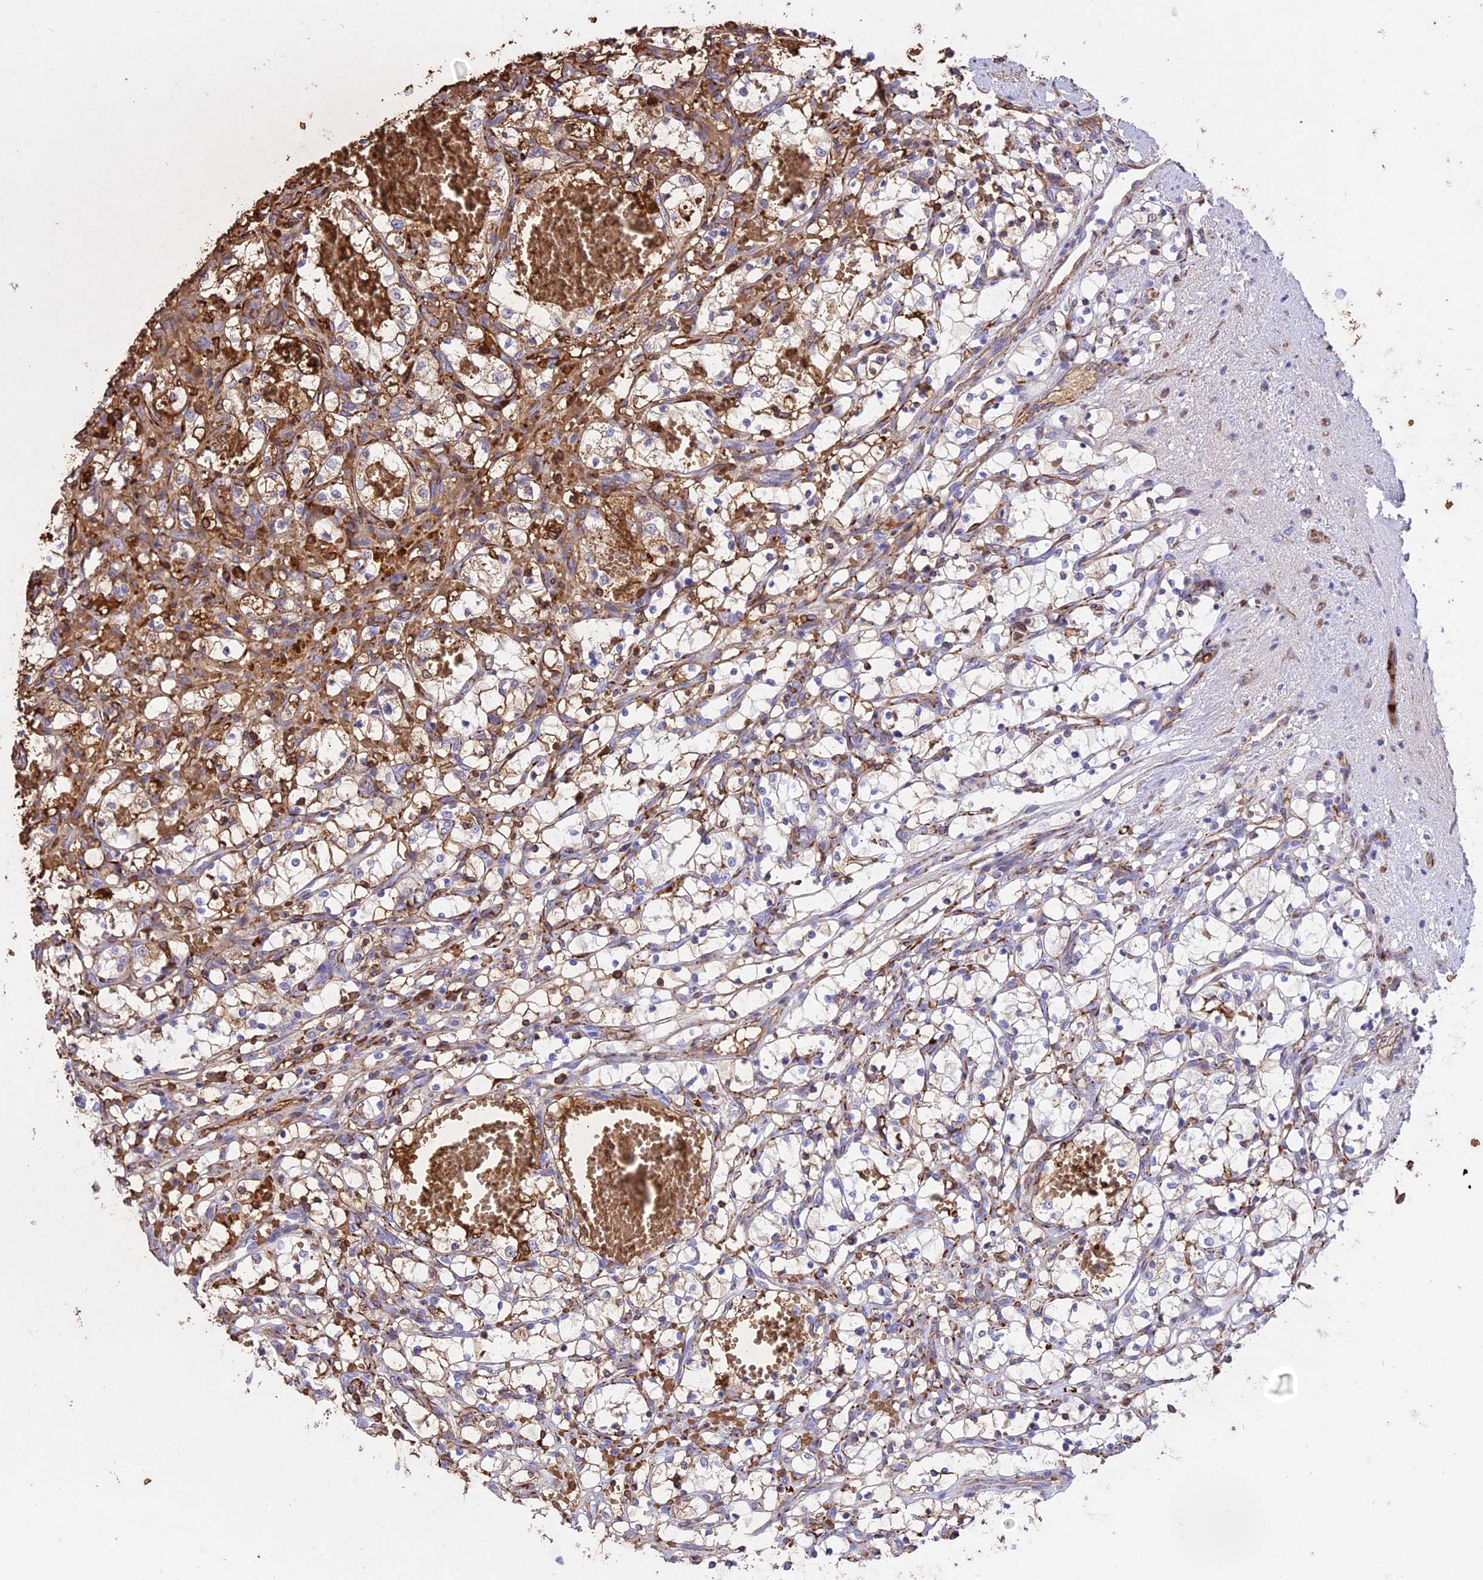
{"staining": {"intensity": "moderate", "quantity": "<25%", "location": "cytoplasmic/membranous"}, "tissue": "renal cancer", "cell_type": "Tumor cells", "image_type": "cancer", "snomed": [{"axis": "morphology", "description": "Adenocarcinoma, NOS"}, {"axis": "topography", "description": "Kidney"}], "caption": "Immunohistochemical staining of adenocarcinoma (renal) demonstrates low levels of moderate cytoplasmic/membranous staining in about <25% of tumor cells.", "gene": "TTC4", "patient": {"sex": "female", "age": 69}}